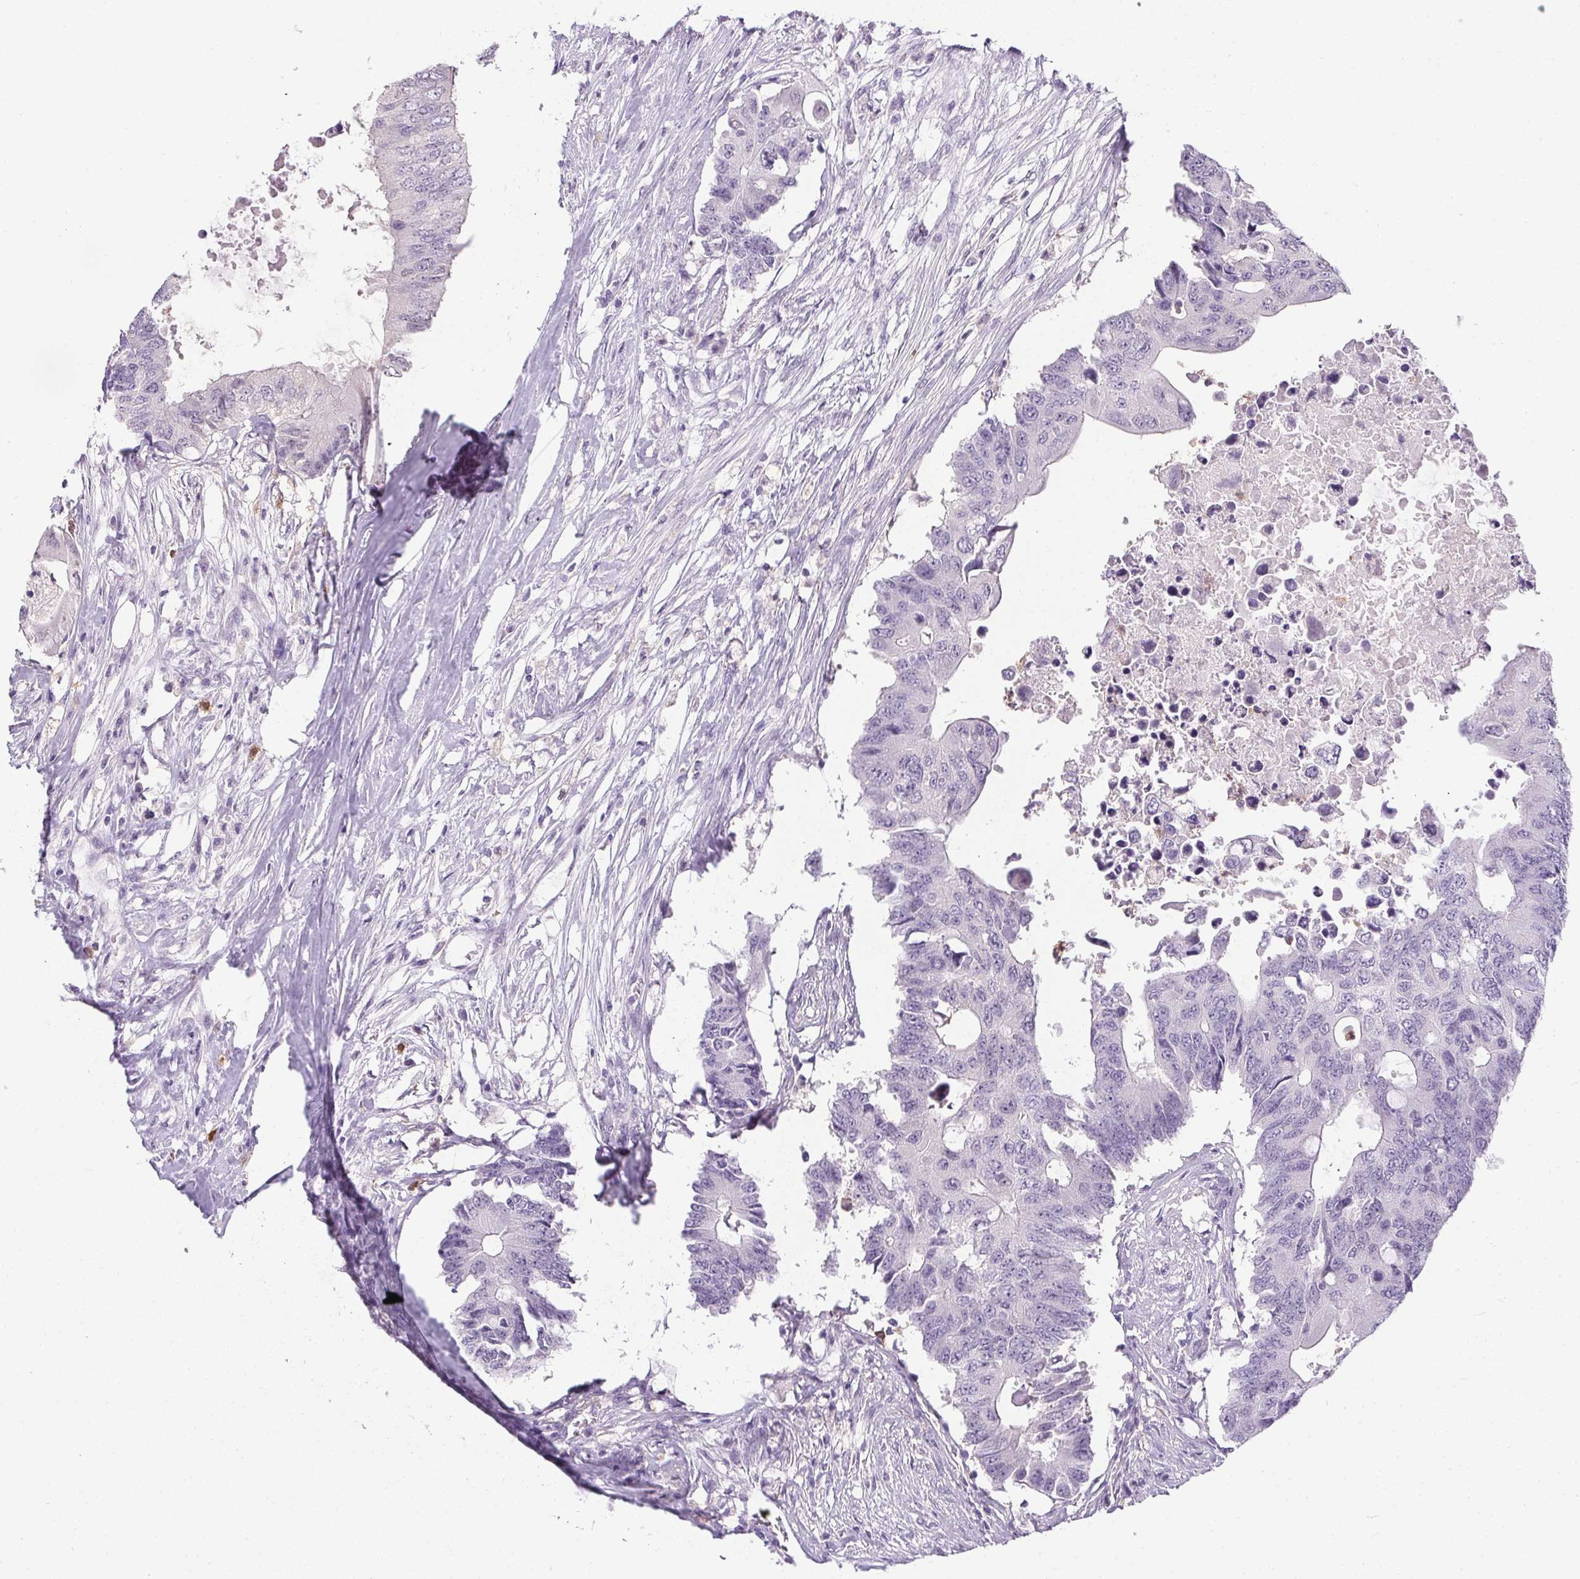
{"staining": {"intensity": "negative", "quantity": "none", "location": "none"}, "tissue": "colorectal cancer", "cell_type": "Tumor cells", "image_type": "cancer", "snomed": [{"axis": "morphology", "description": "Adenocarcinoma, NOS"}, {"axis": "topography", "description": "Colon"}], "caption": "This is an IHC micrograph of human colorectal cancer (adenocarcinoma). There is no positivity in tumor cells.", "gene": "DNAJC5G", "patient": {"sex": "male", "age": 71}}